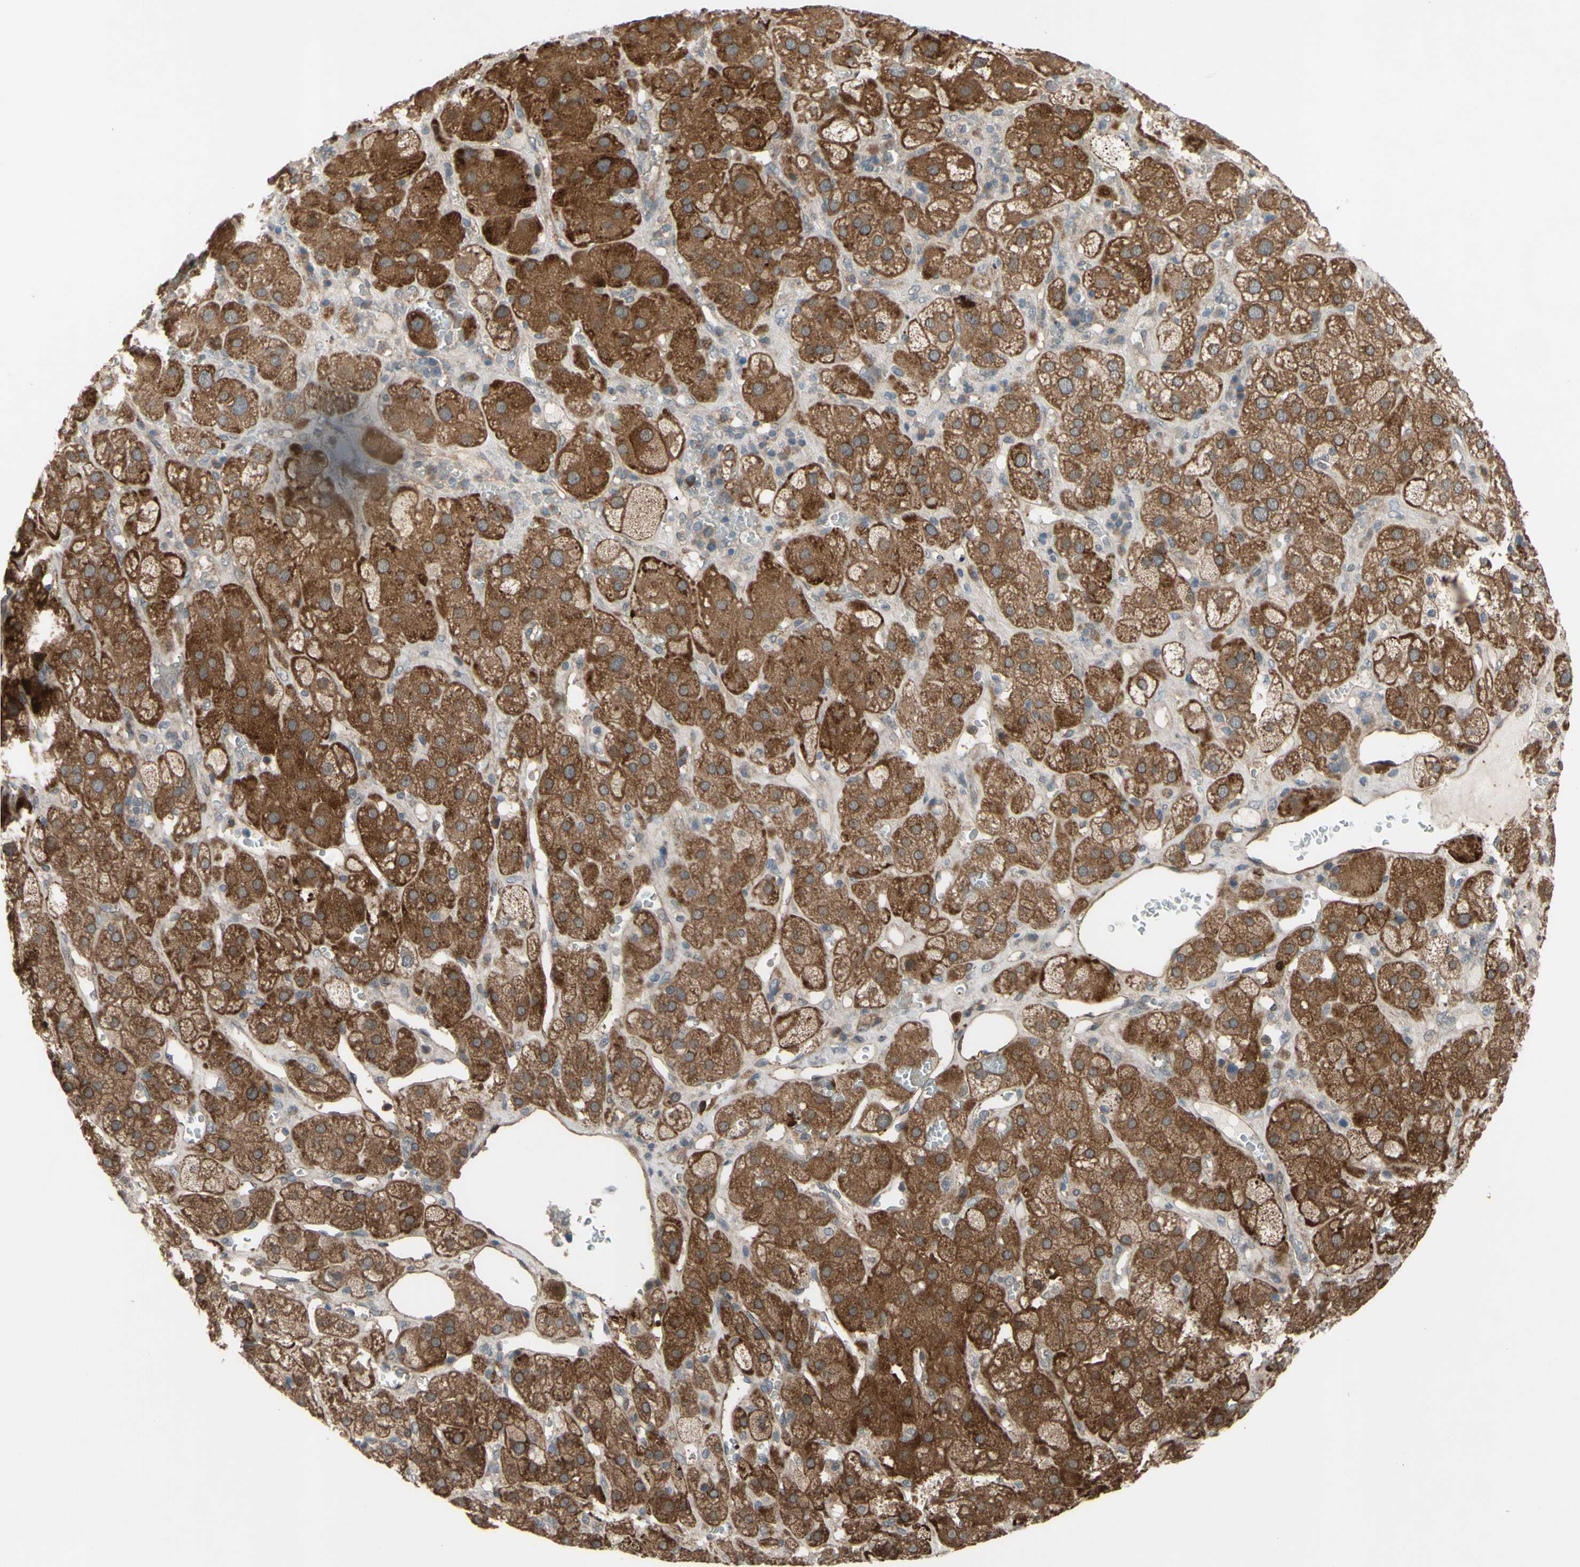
{"staining": {"intensity": "strong", "quantity": ">75%", "location": "cytoplasmic/membranous"}, "tissue": "adrenal gland", "cell_type": "Glandular cells", "image_type": "normal", "snomed": [{"axis": "morphology", "description": "Normal tissue, NOS"}, {"axis": "topography", "description": "Adrenal gland"}], "caption": "Immunohistochemical staining of unremarkable human adrenal gland reveals high levels of strong cytoplasmic/membranous staining in approximately >75% of glandular cells.", "gene": "SHROOM4", "patient": {"sex": "female", "age": 47}}